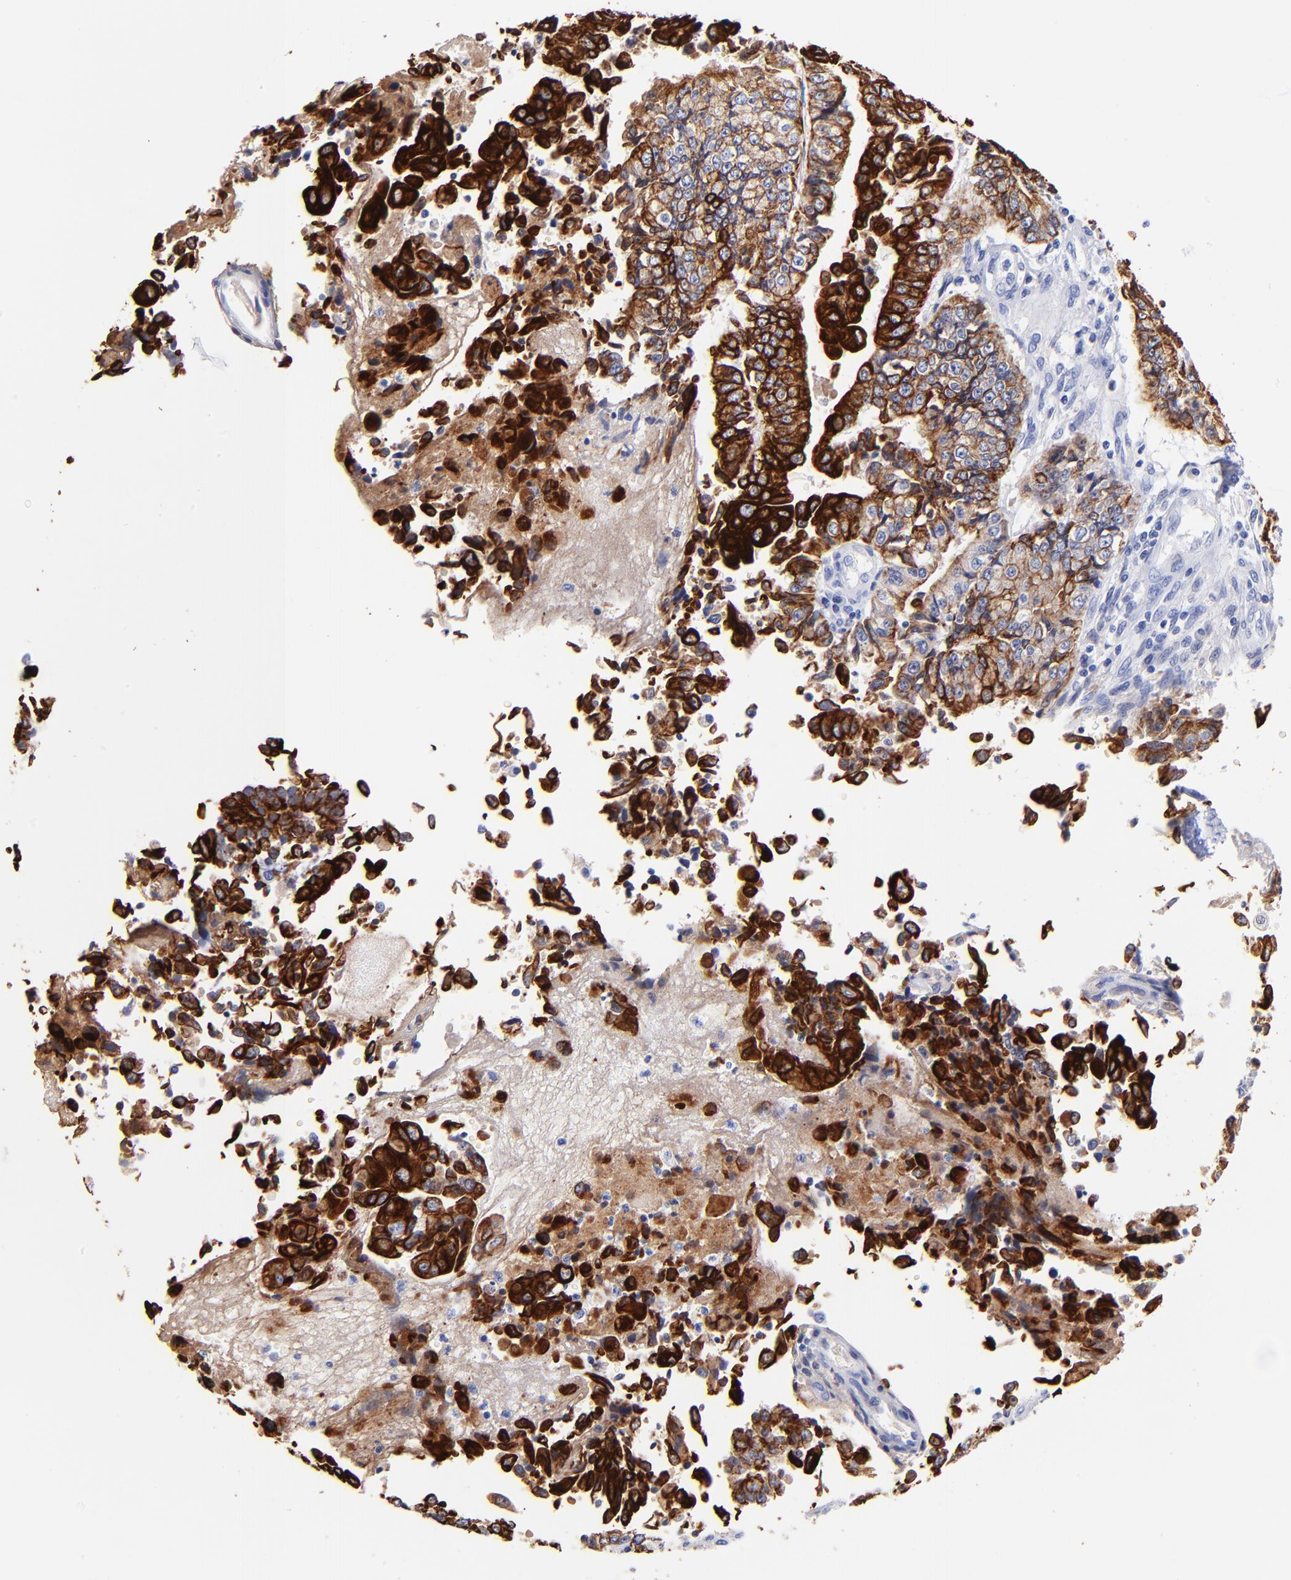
{"staining": {"intensity": "strong", "quantity": ">75%", "location": "cytoplasmic/membranous"}, "tissue": "endometrial cancer", "cell_type": "Tumor cells", "image_type": "cancer", "snomed": [{"axis": "morphology", "description": "Adenocarcinoma, NOS"}, {"axis": "topography", "description": "Endometrium"}], "caption": "Strong cytoplasmic/membranous expression for a protein is present in about >75% of tumor cells of endometrial cancer using immunohistochemistry.", "gene": "KRT19", "patient": {"sex": "female", "age": 75}}